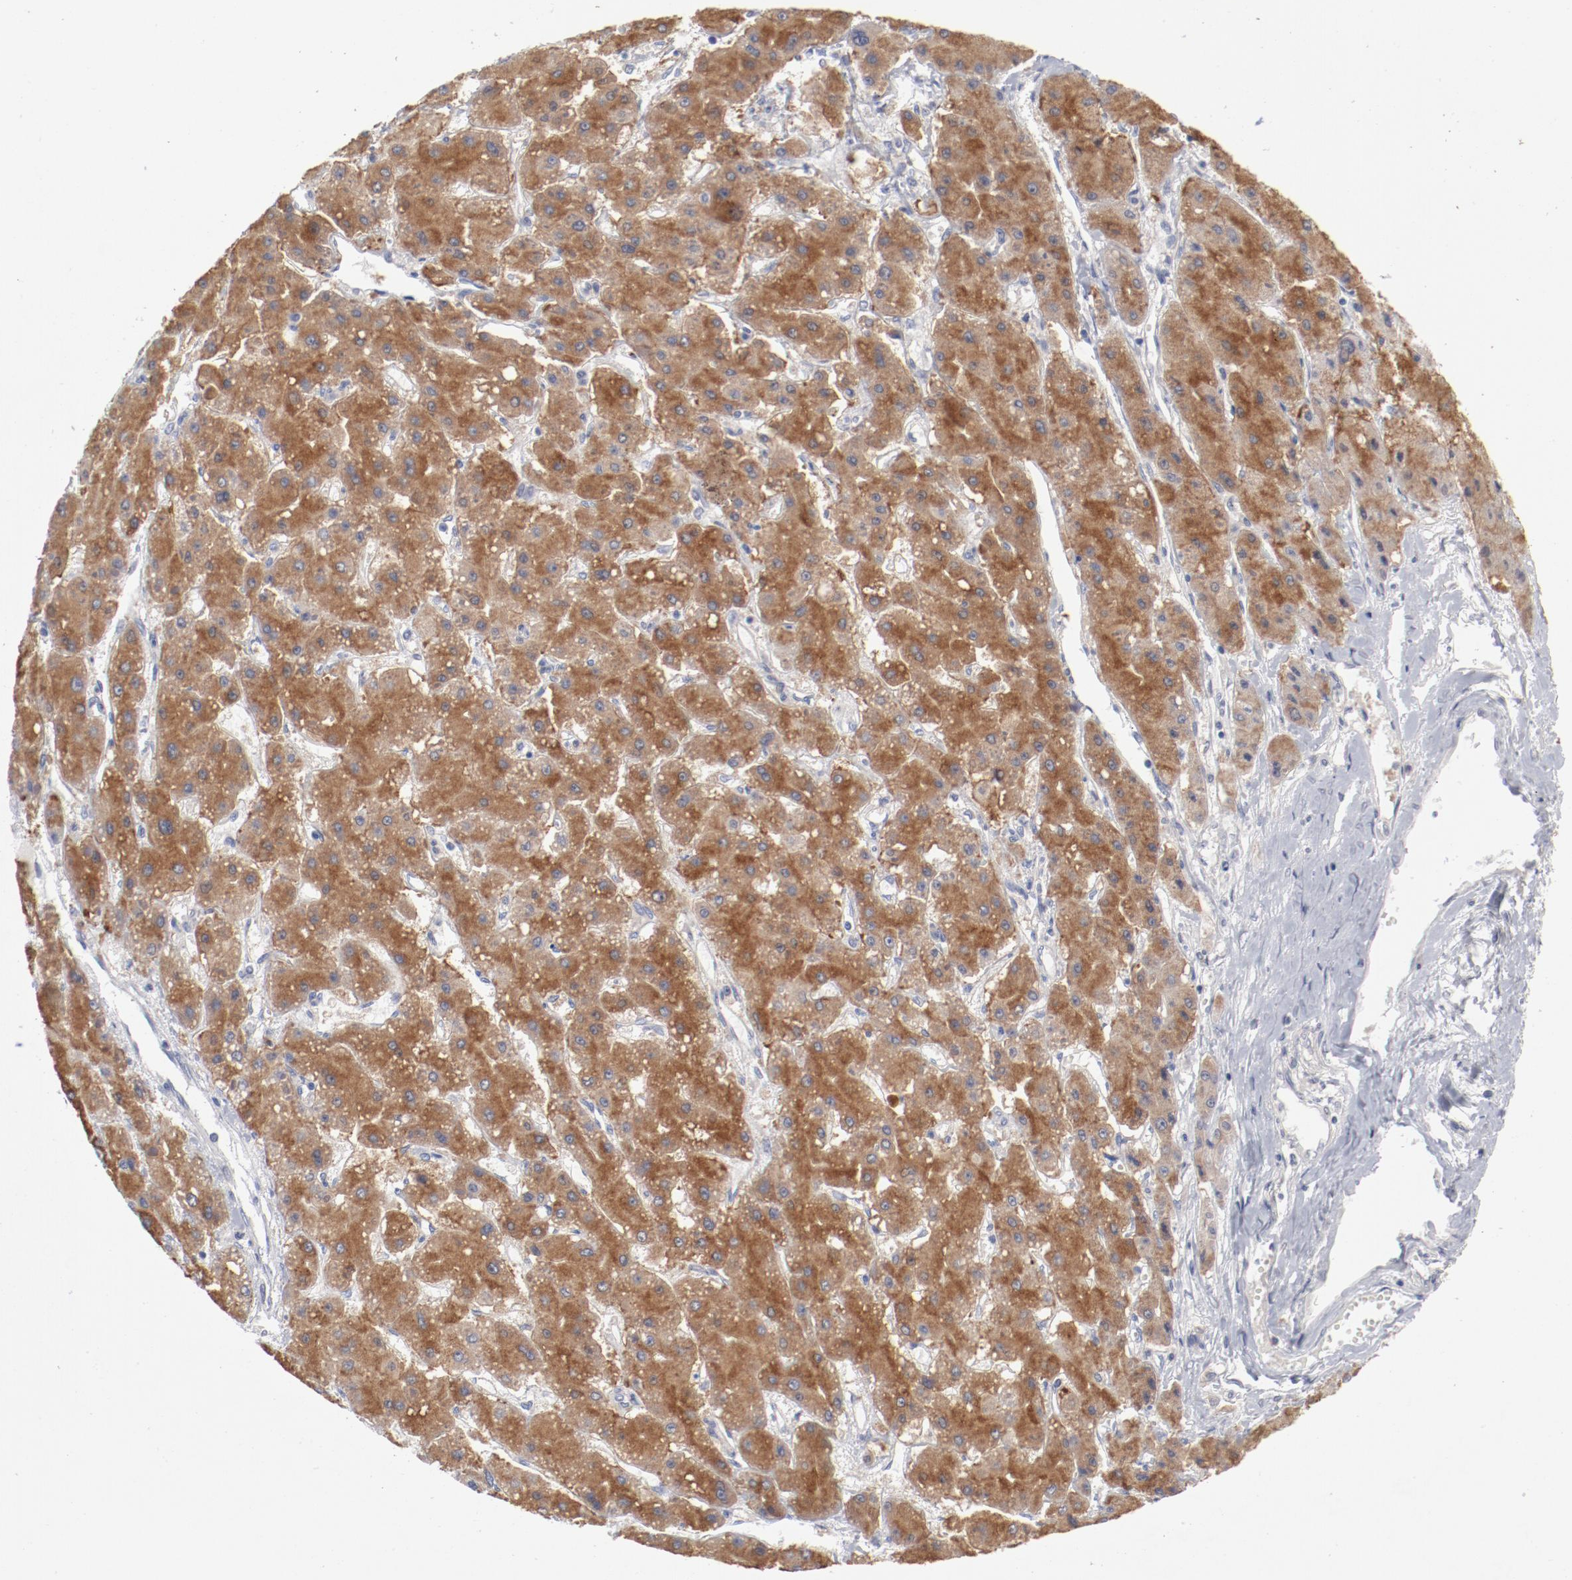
{"staining": {"intensity": "moderate", "quantity": ">75%", "location": "cytoplasmic/membranous"}, "tissue": "liver cancer", "cell_type": "Tumor cells", "image_type": "cancer", "snomed": [{"axis": "morphology", "description": "Carcinoma, Hepatocellular, NOS"}, {"axis": "topography", "description": "Liver"}], "caption": "Protein staining of hepatocellular carcinoma (liver) tissue shows moderate cytoplasmic/membranous positivity in approximately >75% of tumor cells.", "gene": "SH3BGR", "patient": {"sex": "female", "age": 52}}